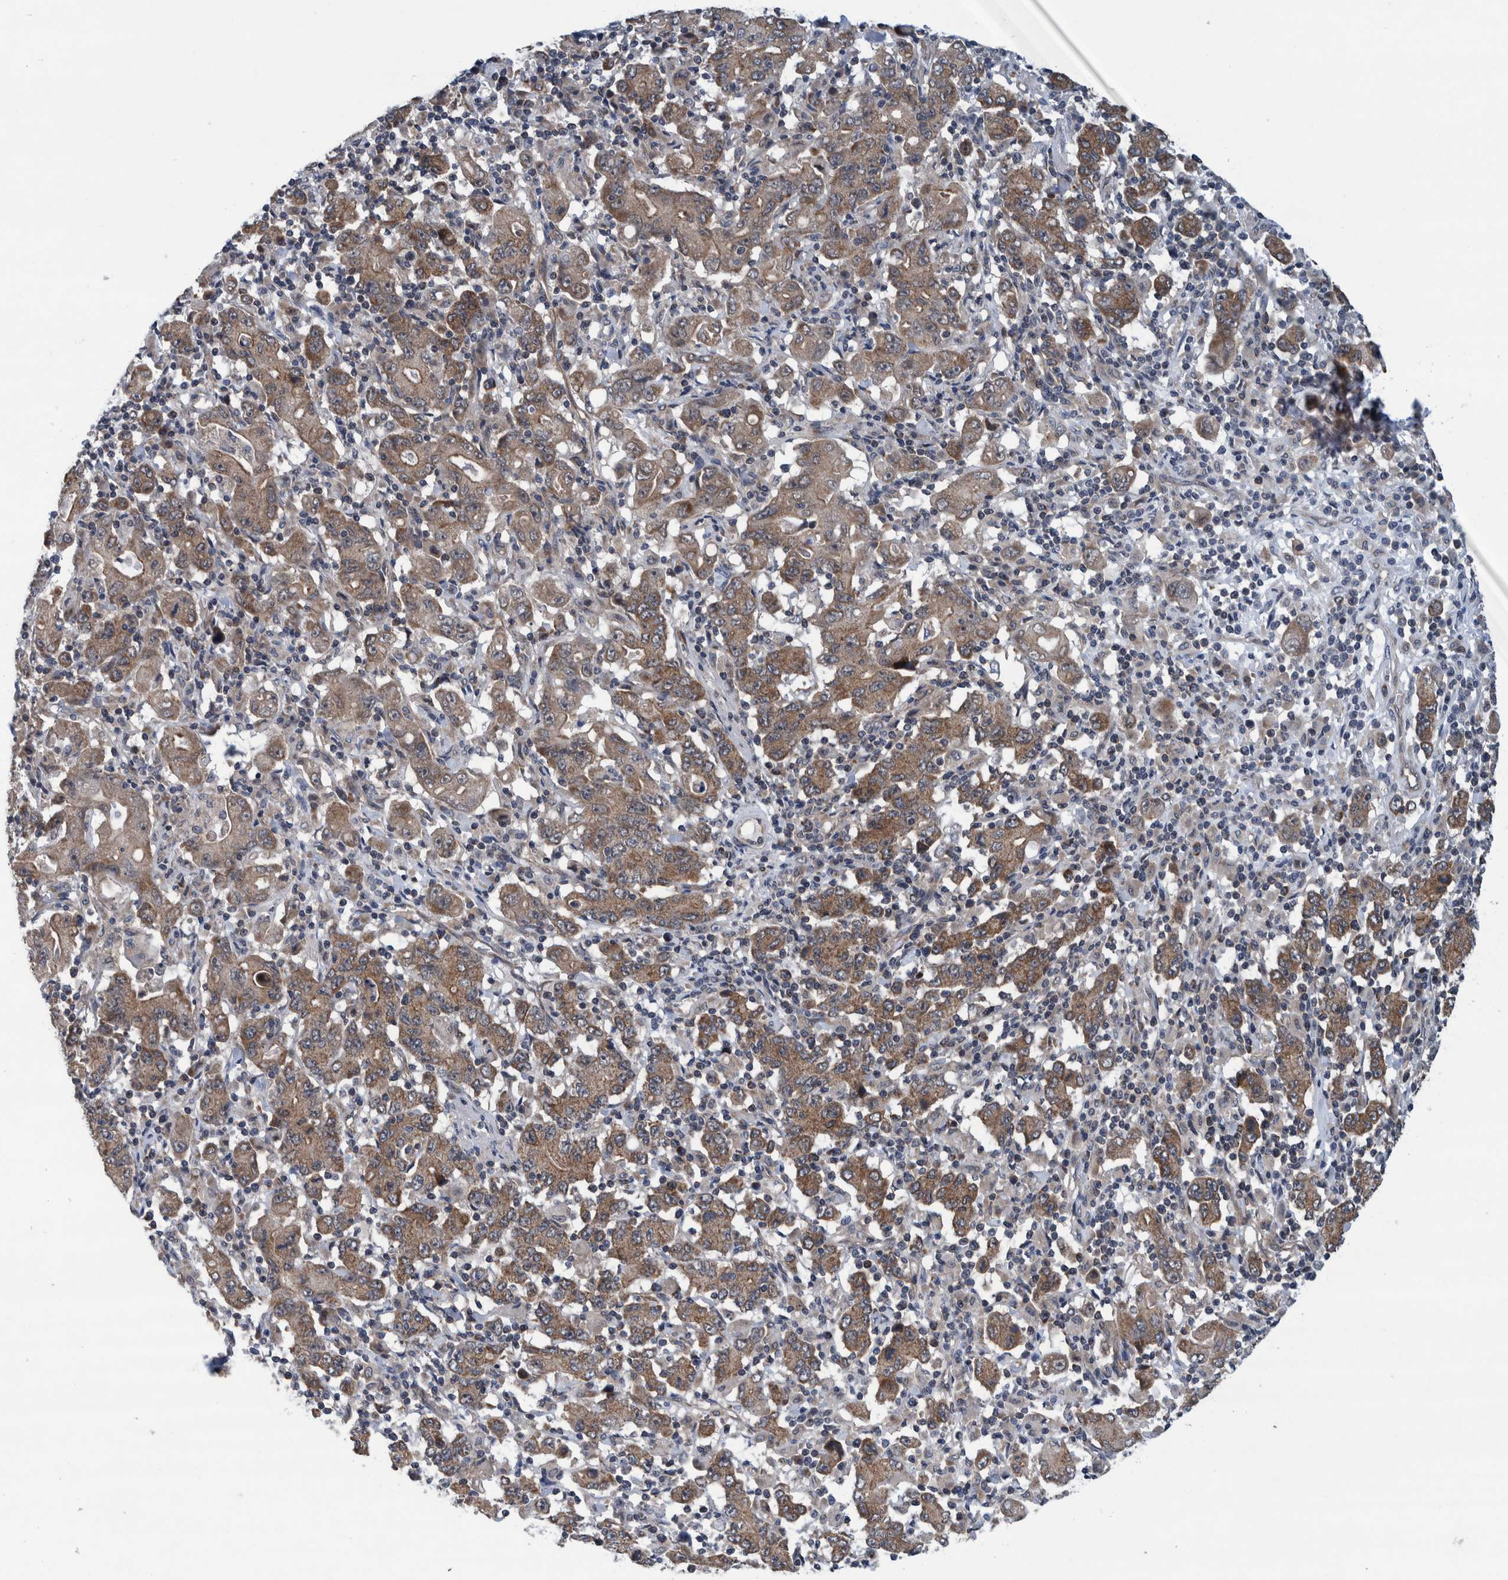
{"staining": {"intensity": "moderate", "quantity": ">75%", "location": "cytoplasmic/membranous"}, "tissue": "stomach cancer", "cell_type": "Tumor cells", "image_type": "cancer", "snomed": [{"axis": "morphology", "description": "Adenocarcinoma, NOS"}, {"axis": "topography", "description": "Stomach, upper"}], "caption": "Immunohistochemical staining of adenocarcinoma (stomach) demonstrates medium levels of moderate cytoplasmic/membranous expression in approximately >75% of tumor cells.", "gene": "MRPS7", "patient": {"sex": "male", "age": 69}}